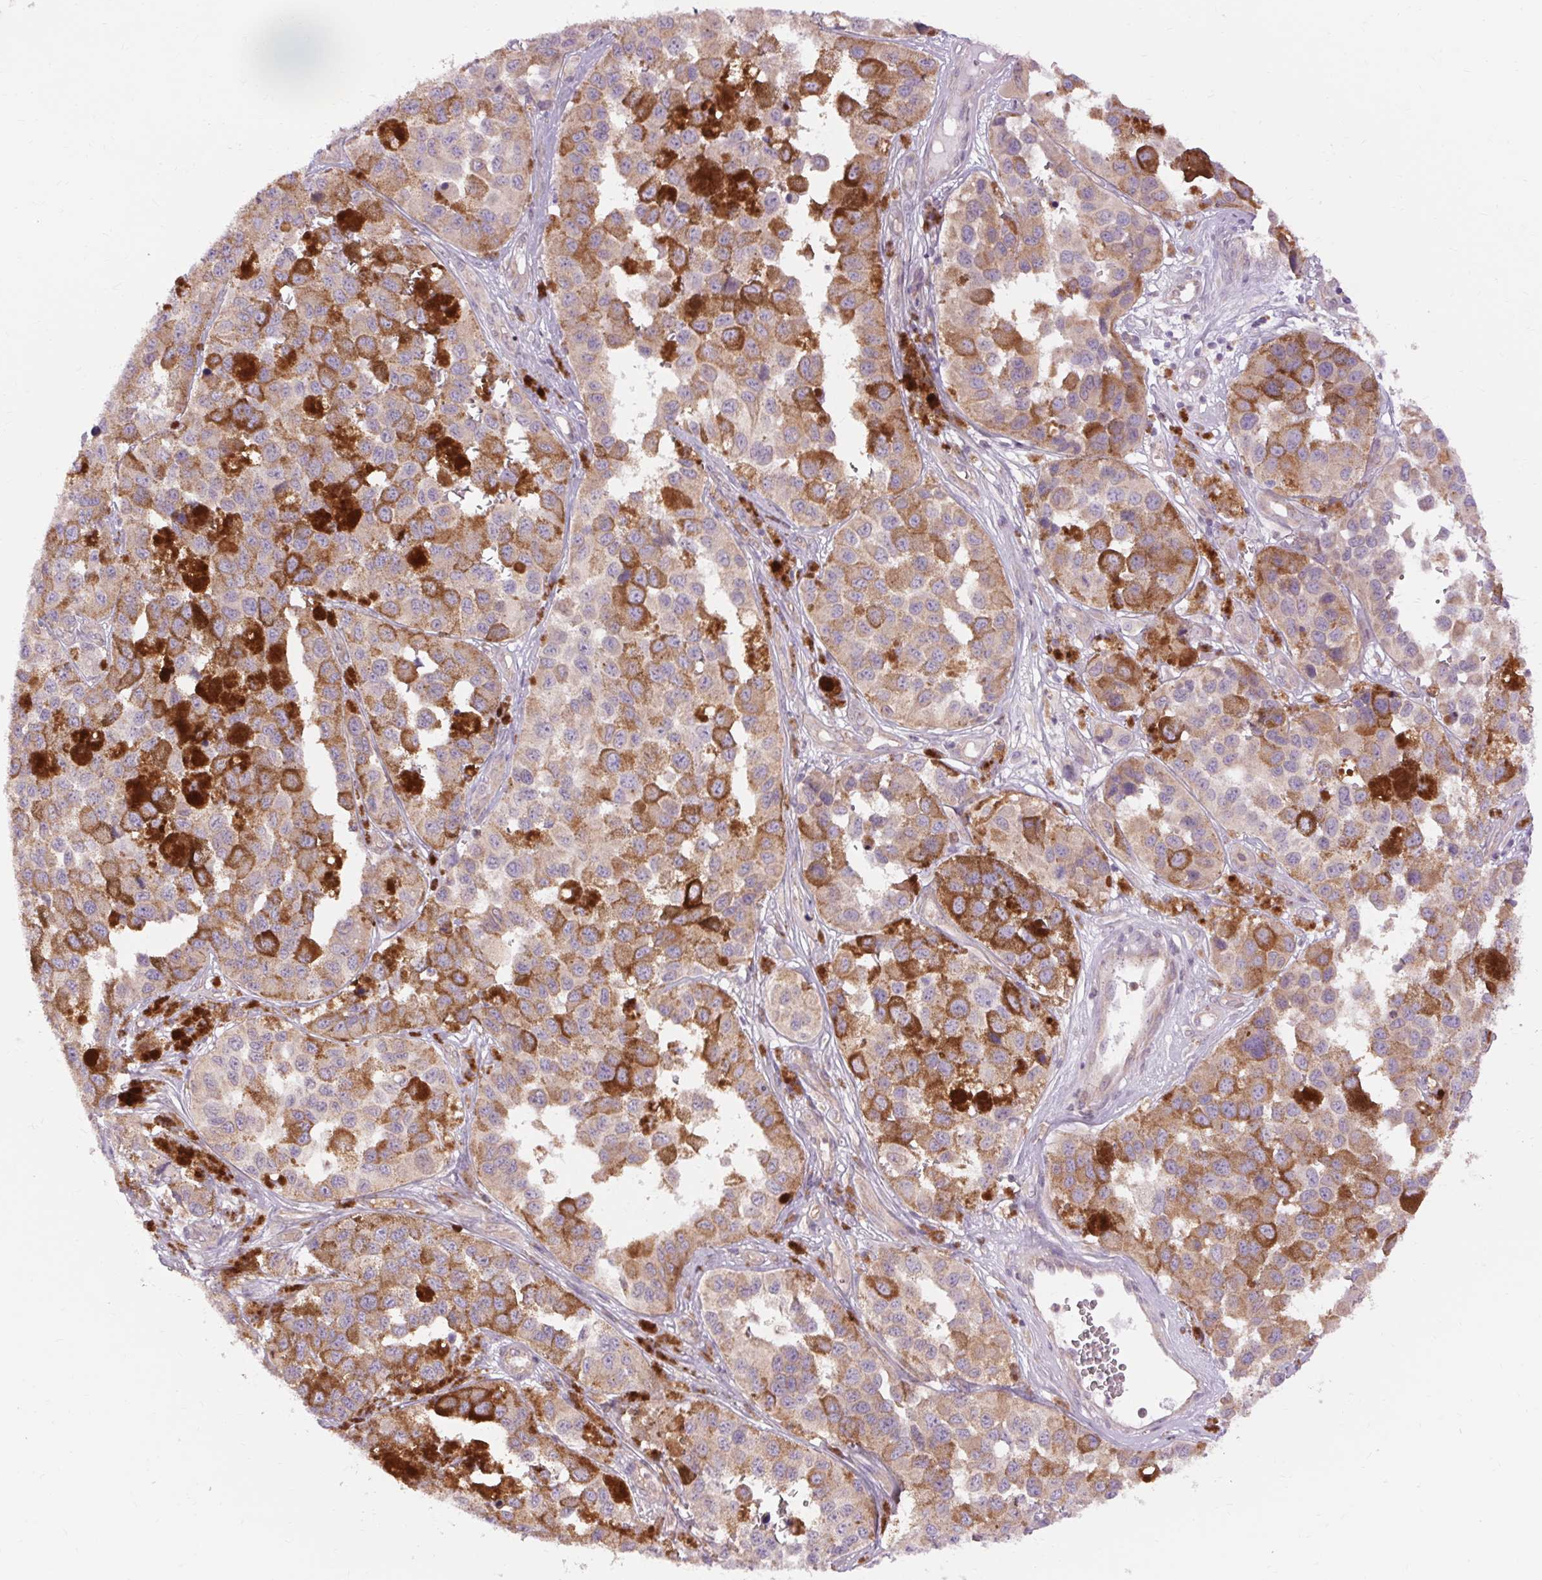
{"staining": {"intensity": "weak", "quantity": "25%-75%", "location": "cytoplasmic/membranous"}, "tissue": "melanoma", "cell_type": "Tumor cells", "image_type": "cancer", "snomed": [{"axis": "morphology", "description": "Malignant melanoma, NOS"}, {"axis": "topography", "description": "Skin"}], "caption": "Melanoma stained with immunohistochemistry reveals weak cytoplasmic/membranous staining in approximately 25%-75% of tumor cells. The staining was performed using DAB to visualize the protein expression in brown, while the nuclei were stained in blue with hematoxylin (Magnification: 20x).", "gene": "TM6SF1", "patient": {"sex": "female", "age": 58}}